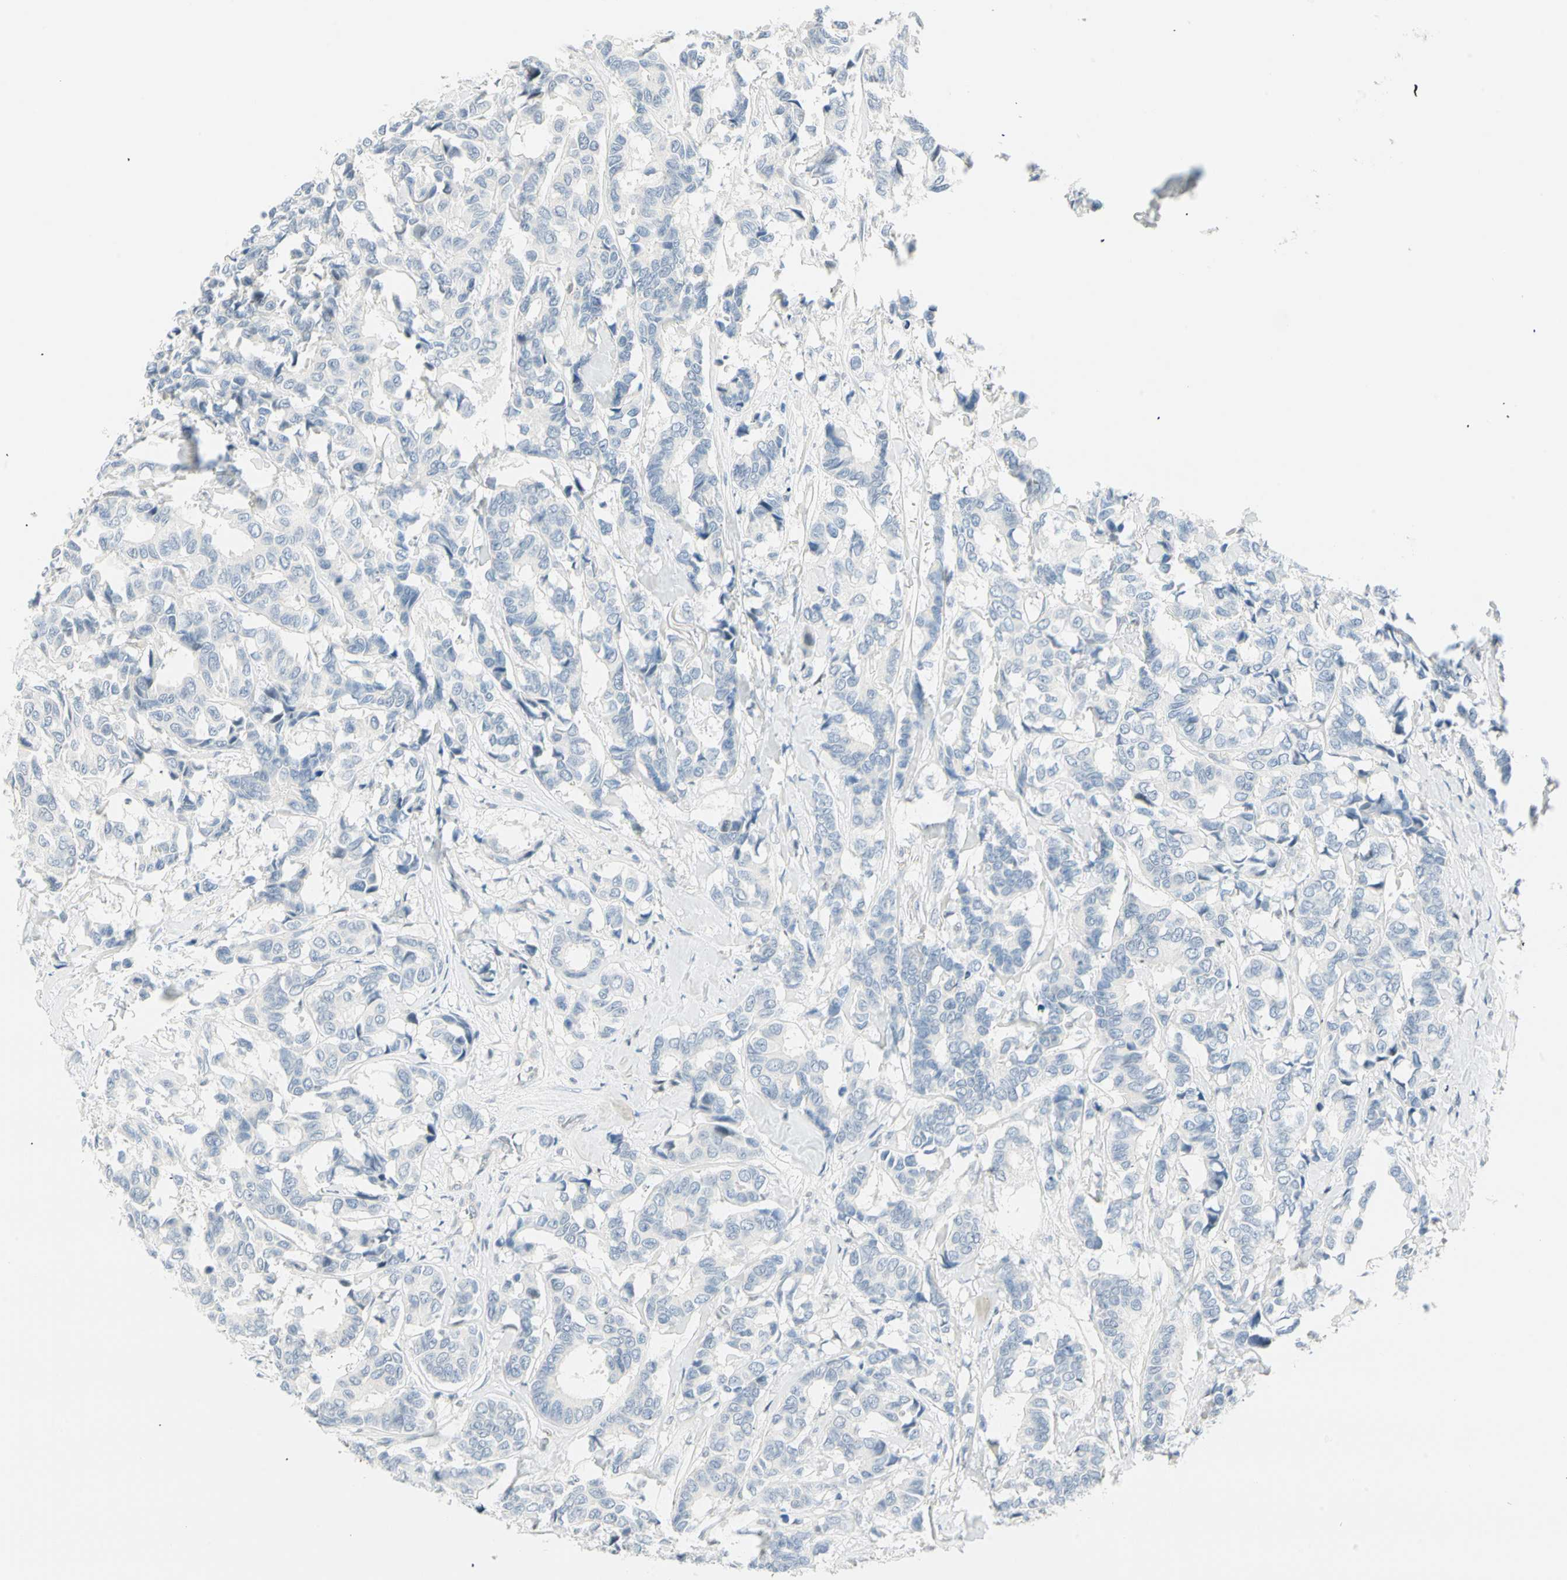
{"staining": {"intensity": "negative", "quantity": "none", "location": "none"}, "tissue": "breast cancer", "cell_type": "Tumor cells", "image_type": "cancer", "snomed": [{"axis": "morphology", "description": "Duct carcinoma"}, {"axis": "topography", "description": "Breast"}], "caption": "High power microscopy micrograph of an immunohistochemistry micrograph of breast cancer, revealing no significant staining in tumor cells.", "gene": "MLLT10", "patient": {"sex": "female", "age": 87}}